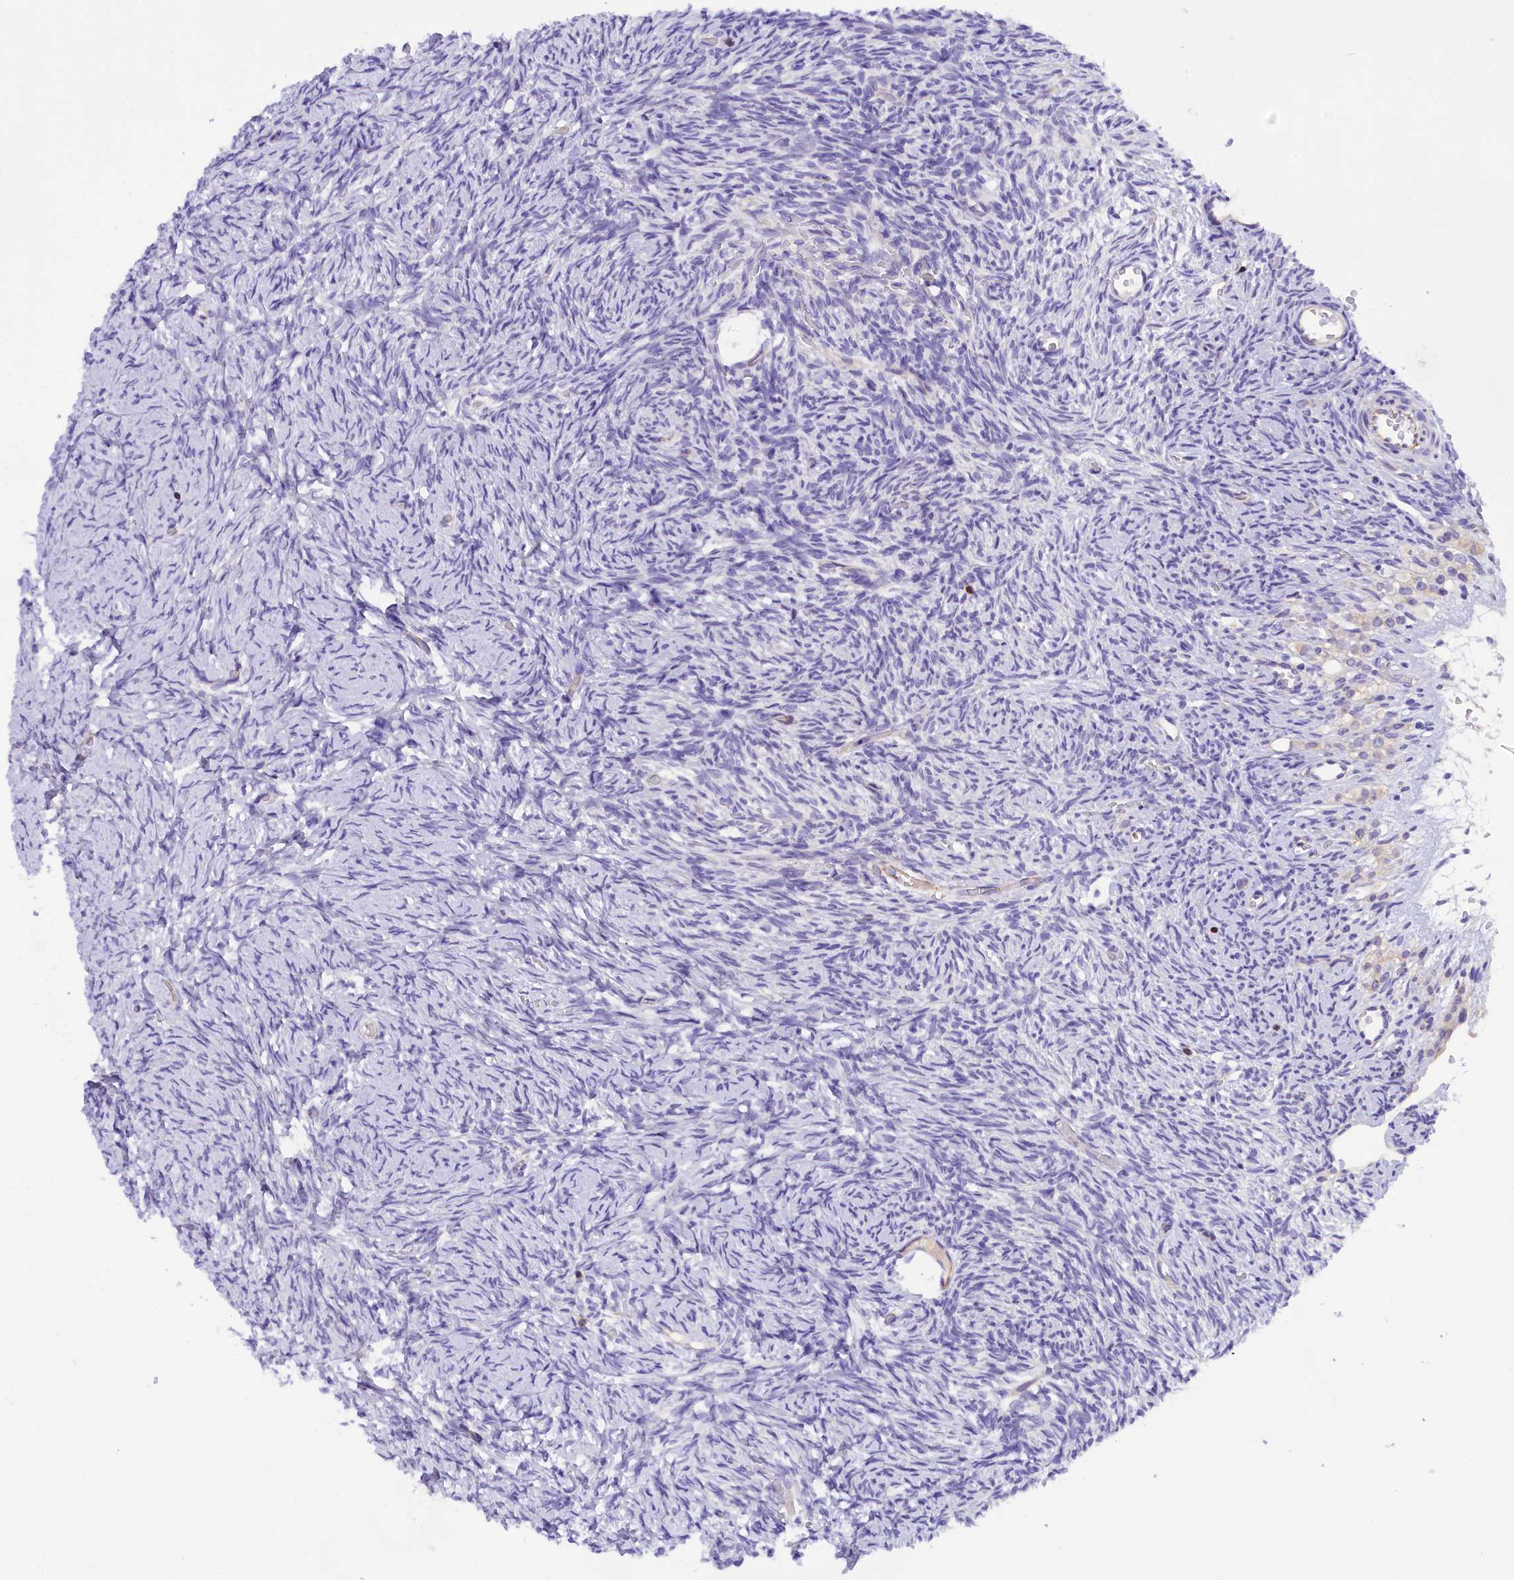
{"staining": {"intensity": "negative", "quantity": "none", "location": "none"}, "tissue": "ovary", "cell_type": "Follicle cells", "image_type": "normal", "snomed": [{"axis": "morphology", "description": "Normal tissue, NOS"}, {"axis": "topography", "description": "Ovary"}], "caption": "Immunohistochemical staining of normal human ovary demonstrates no significant expression in follicle cells. The staining was performed using DAB (3,3'-diaminobenzidine) to visualize the protein expression in brown, while the nuclei were stained in blue with hematoxylin (Magnification: 20x).", "gene": "FAM193A", "patient": {"sex": "female", "age": 39}}